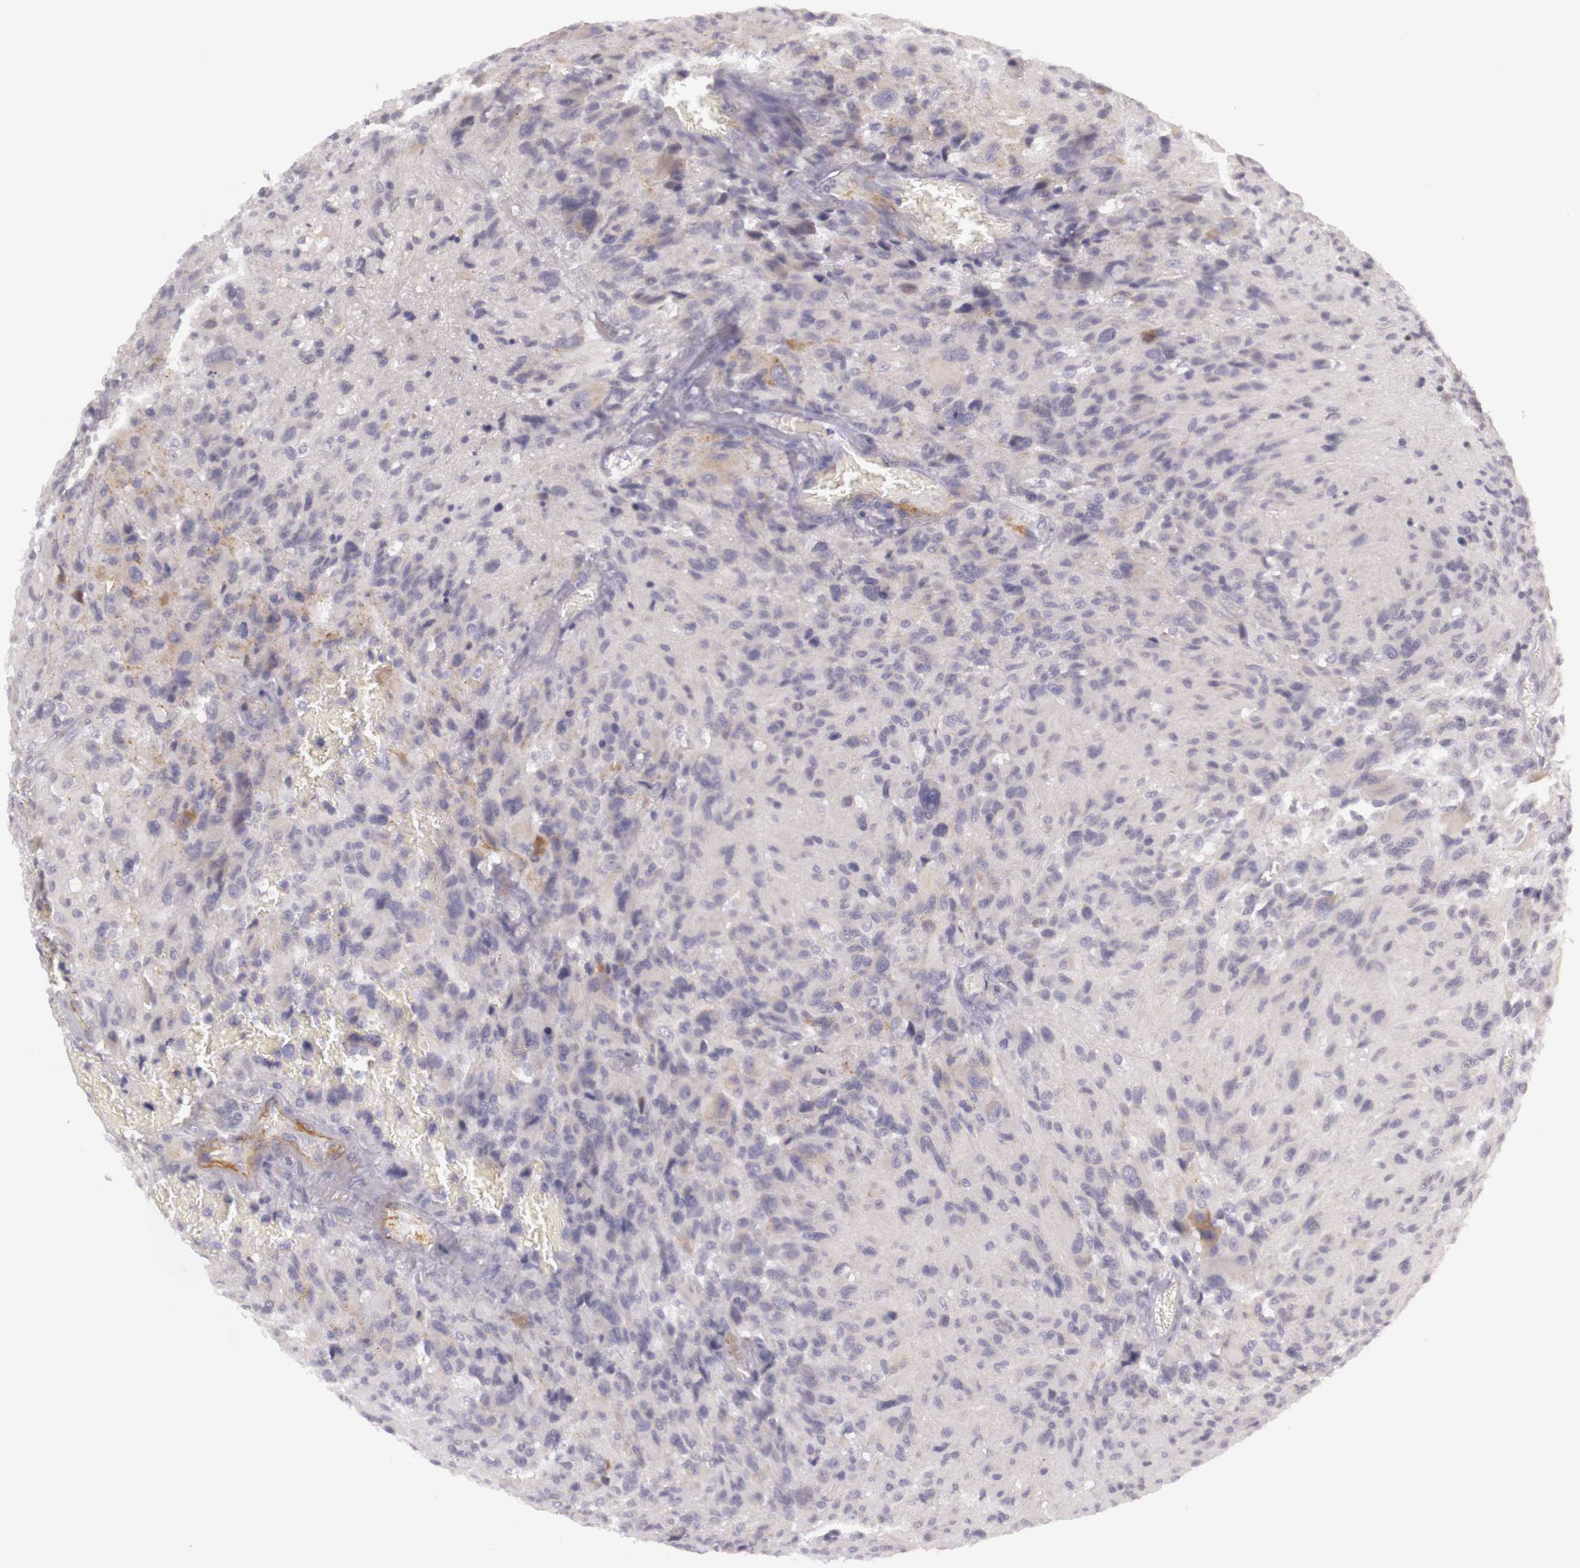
{"staining": {"intensity": "weak", "quantity": "<25%", "location": "cytoplasmic/membranous"}, "tissue": "glioma", "cell_type": "Tumor cells", "image_type": "cancer", "snomed": [{"axis": "morphology", "description": "Glioma, malignant, High grade"}, {"axis": "topography", "description": "Brain"}], "caption": "Image shows no protein staining in tumor cells of malignant glioma (high-grade) tissue.", "gene": "CNTN2", "patient": {"sex": "male", "age": 69}}